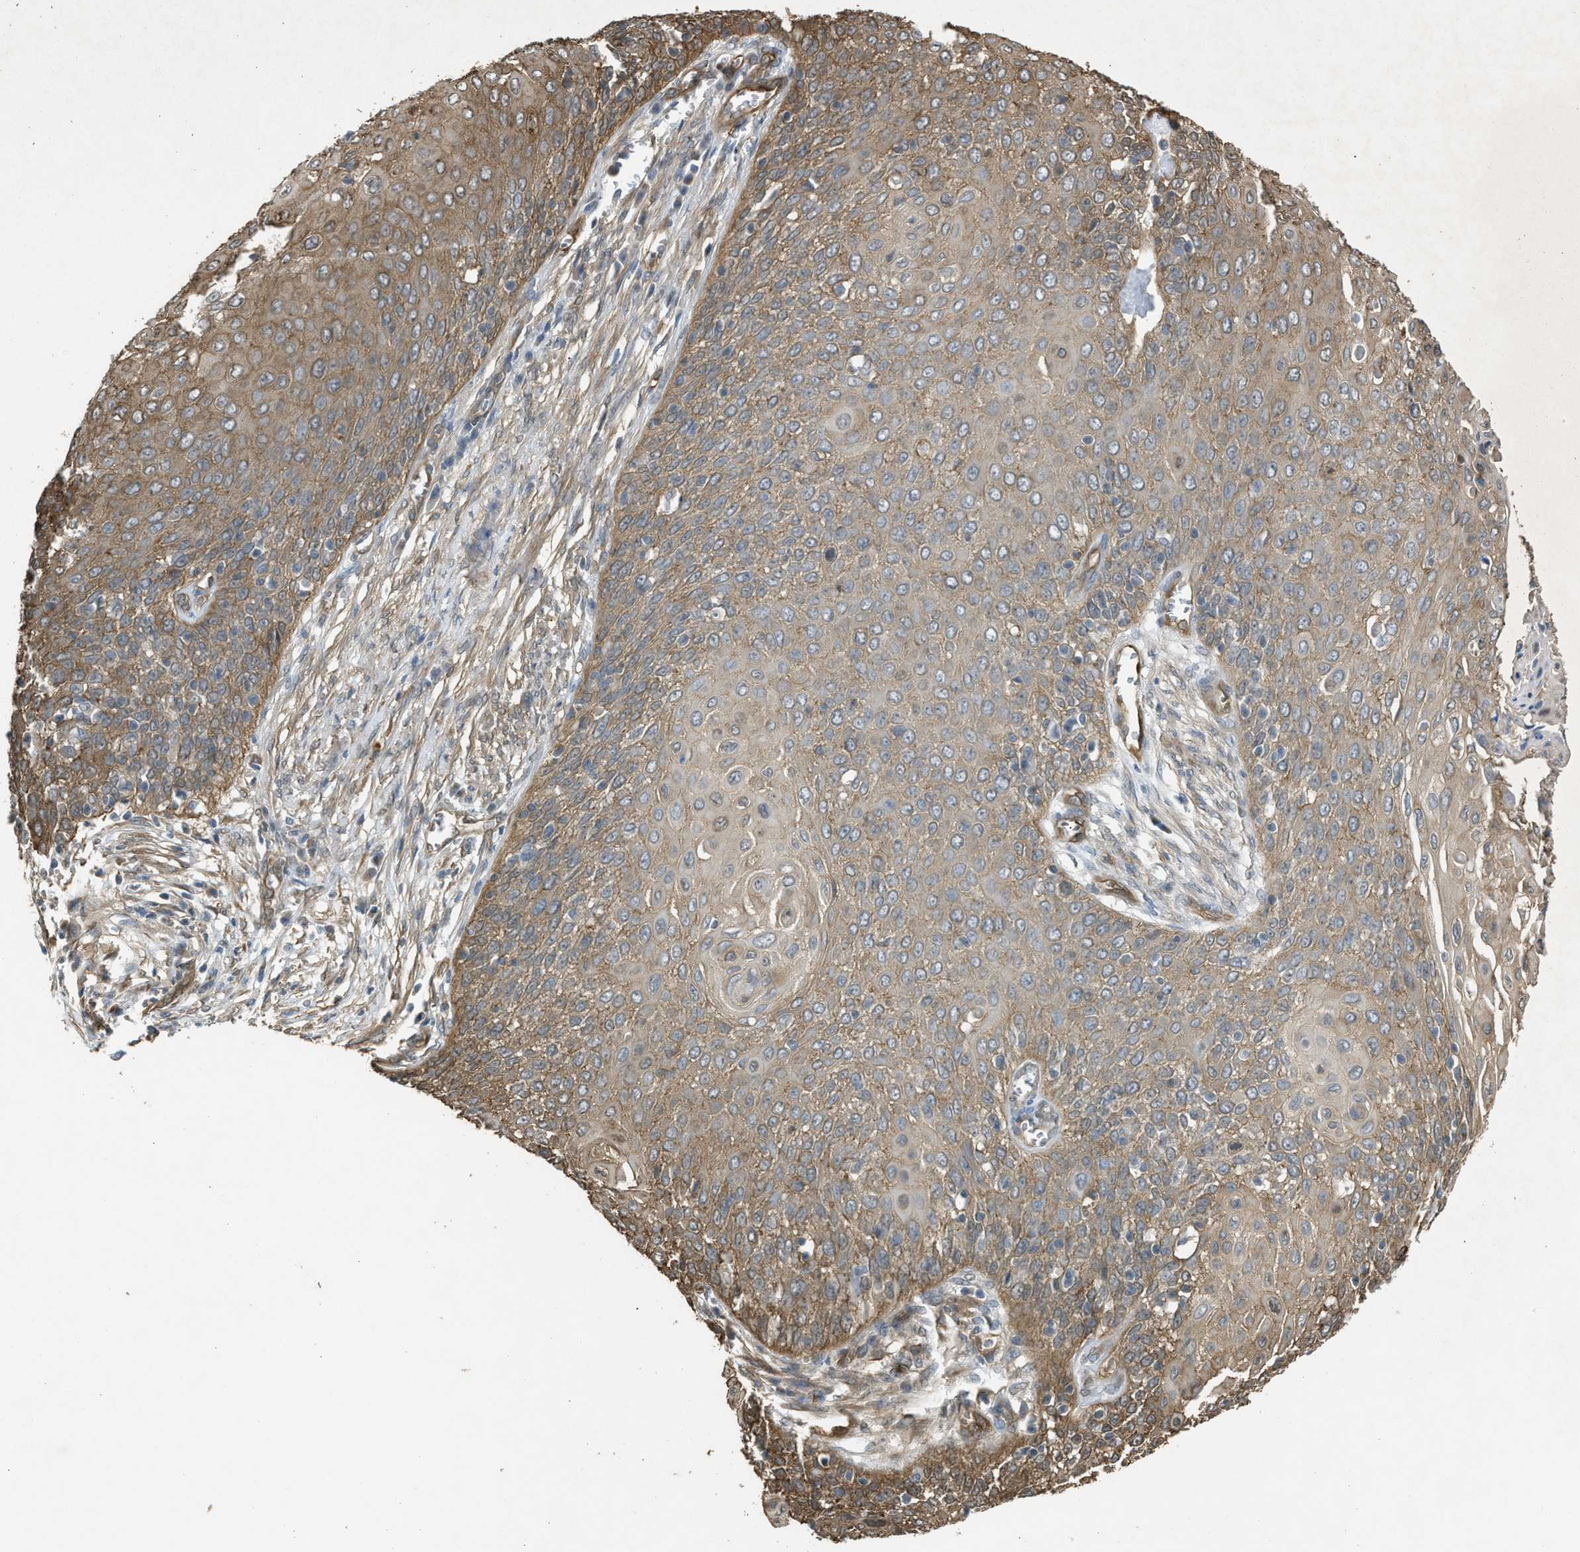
{"staining": {"intensity": "weak", "quantity": ">75%", "location": "cytoplasmic/membranous"}, "tissue": "cervical cancer", "cell_type": "Tumor cells", "image_type": "cancer", "snomed": [{"axis": "morphology", "description": "Squamous cell carcinoma, NOS"}, {"axis": "topography", "description": "Cervix"}], "caption": "IHC staining of cervical cancer, which displays low levels of weak cytoplasmic/membranous positivity in about >75% of tumor cells indicating weak cytoplasmic/membranous protein staining. The staining was performed using DAB (brown) for protein detection and nuclei were counterstained in hematoxylin (blue).", "gene": "BAG3", "patient": {"sex": "female", "age": 39}}